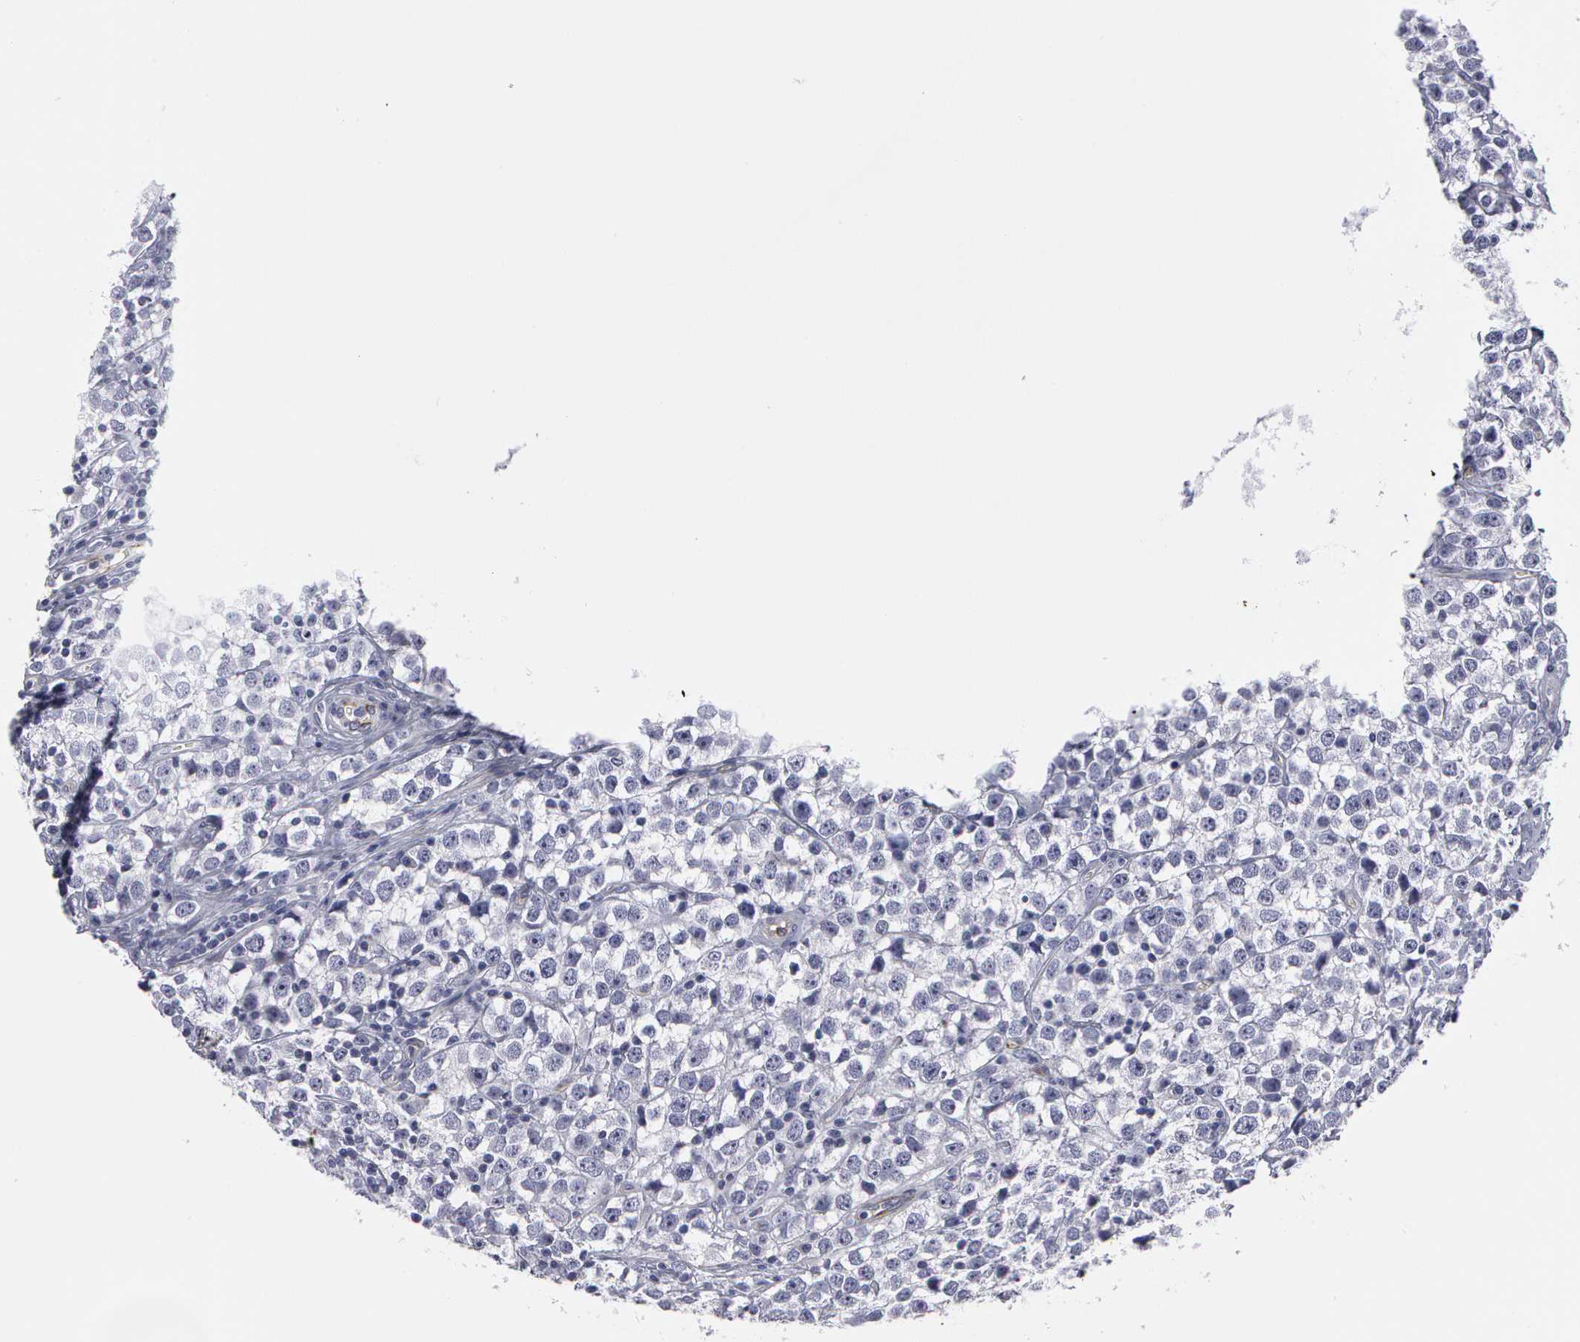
{"staining": {"intensity": "negative", "quantity": "none", "location": "none"}, "tissue": "testis cancer", "cell_type": "Tumor cells", "image_type": "cancer", "snomed": [{"axis": "morphology", "description": "Seminoma, NOS"}, {"axis": "topography", "description": "Testis"}], "caption": "Immunohistochemistry of human testis cancer (seminoma) displays no expression in tumor cells.", "gene": "SMC1B", "patient": {"sex": "male", "age": 25}}